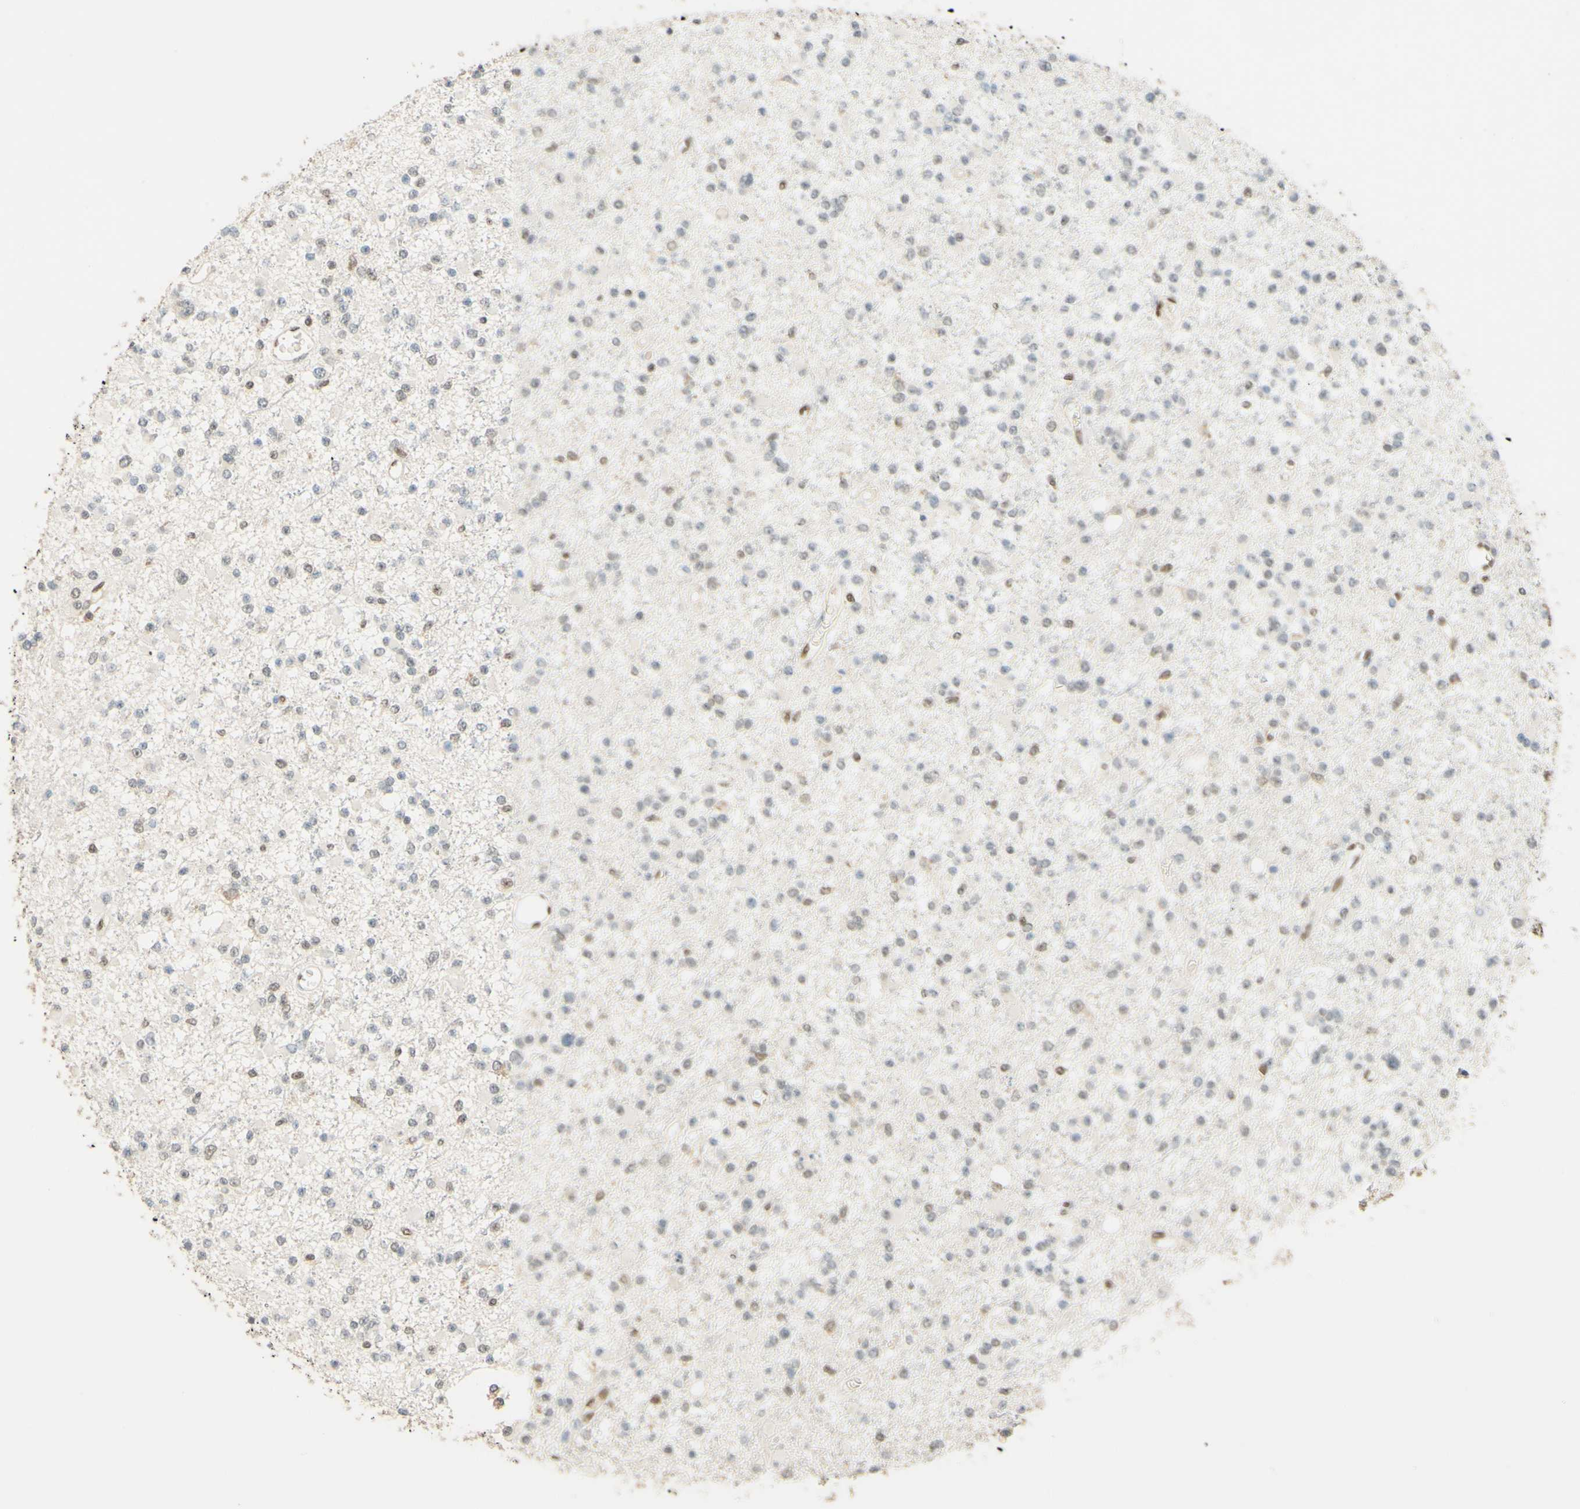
{"staining": {"intensity": "weak", "quantity": "<25%", "location": "nuclear"}, "tissue": "glioma", "cell_type": "Tumor cells", "image_type": "cancer", "snomed": [{"axis": "morphology", "description": "Glioma, malignant, Low grade"}, {"axis": "topography", "description": "Brain"}], "caption": "Glioma stained for a protein using immunohistochemistry (IHC) demonstrates no expression tumor cells.", "gene": "POLB", "patient": {"sex": "female", "age": 22}}